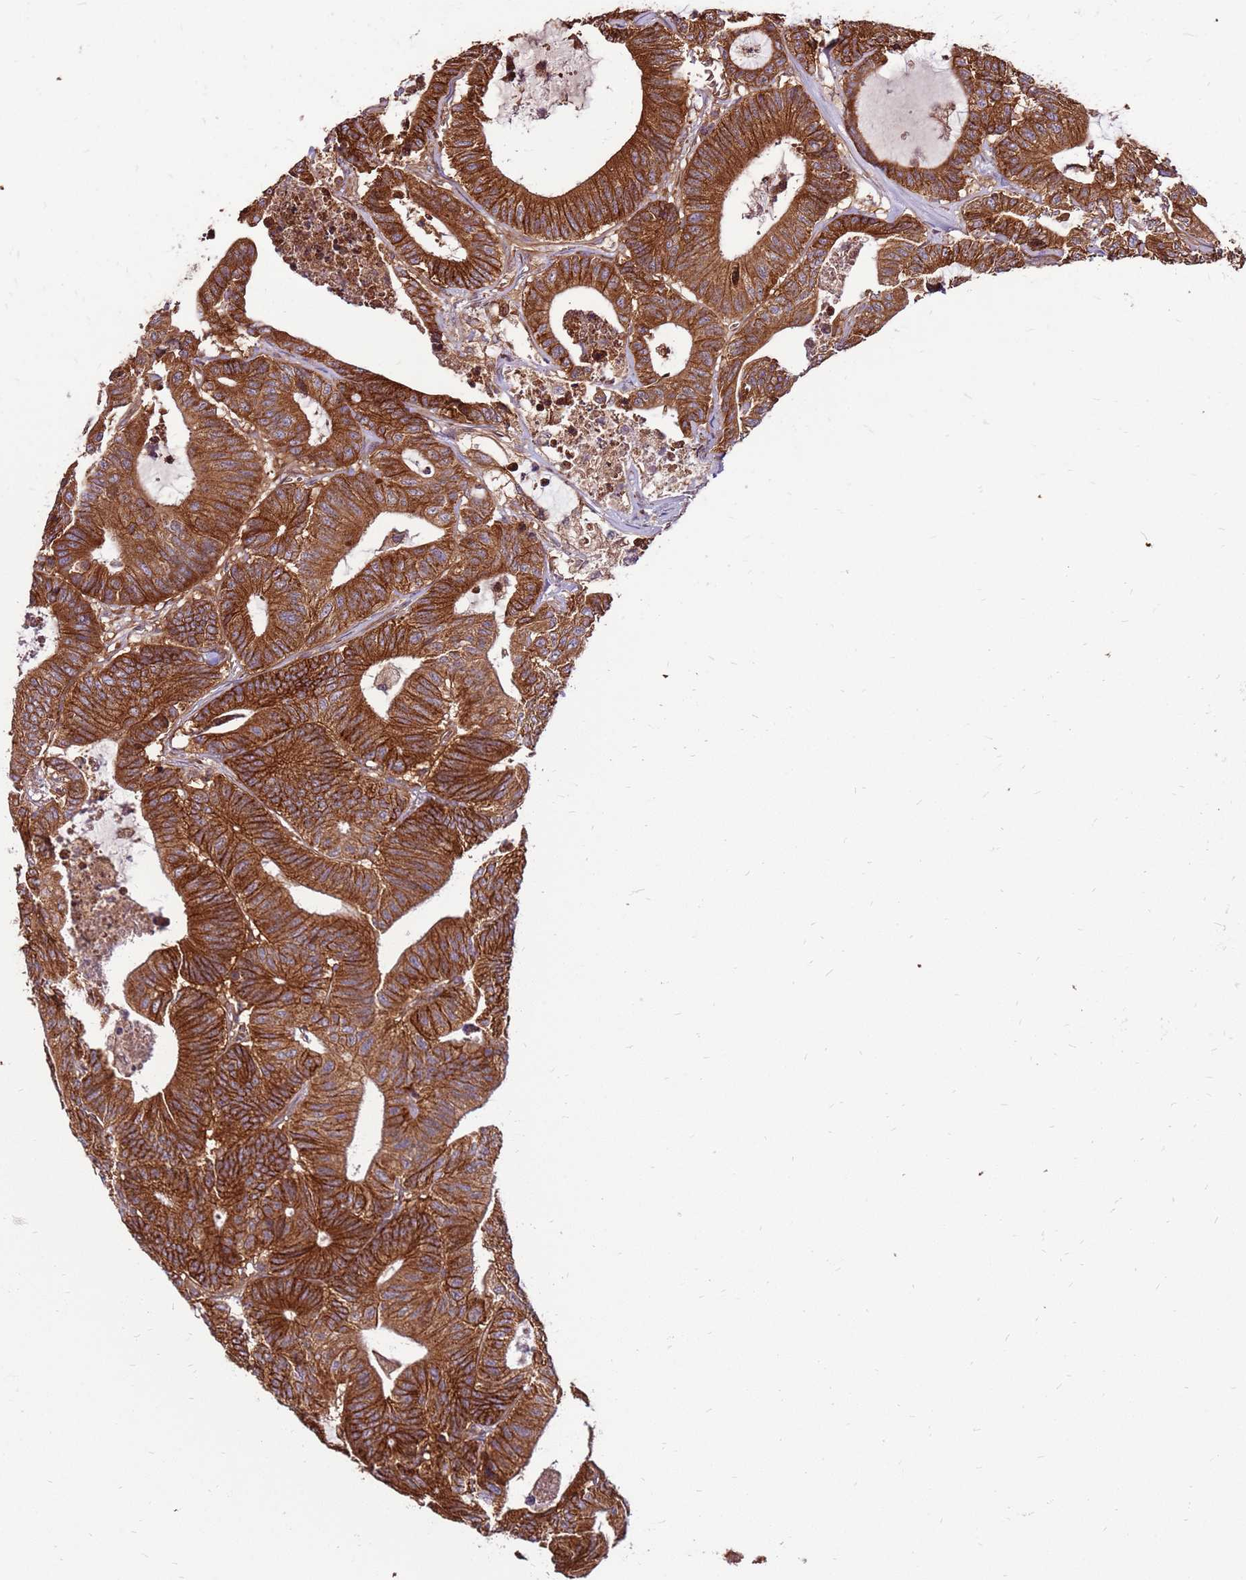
{"staining": {"intensity": "strong", "quantity": ">75%", "location": "cytoplasmic/membranous"}, "tissue": "colorectal cancer", "cell_type": "Tumor cells", "image_type": "cancer", "snomed": [{"axis": "morphology", "description": "Adenocarcinoma, NOS"}, {"axis": "topography", "description": "Colon"}], "caption": "This histopathology image exhibits immunohistochemistry staining of human colorectal adenocarcinoma, with high strong cytoplasmic/membranous staining in approximately >75% of tumor cells.", "gene": "SLC44A5", "patient": {"sex": "female", "age": 84}}